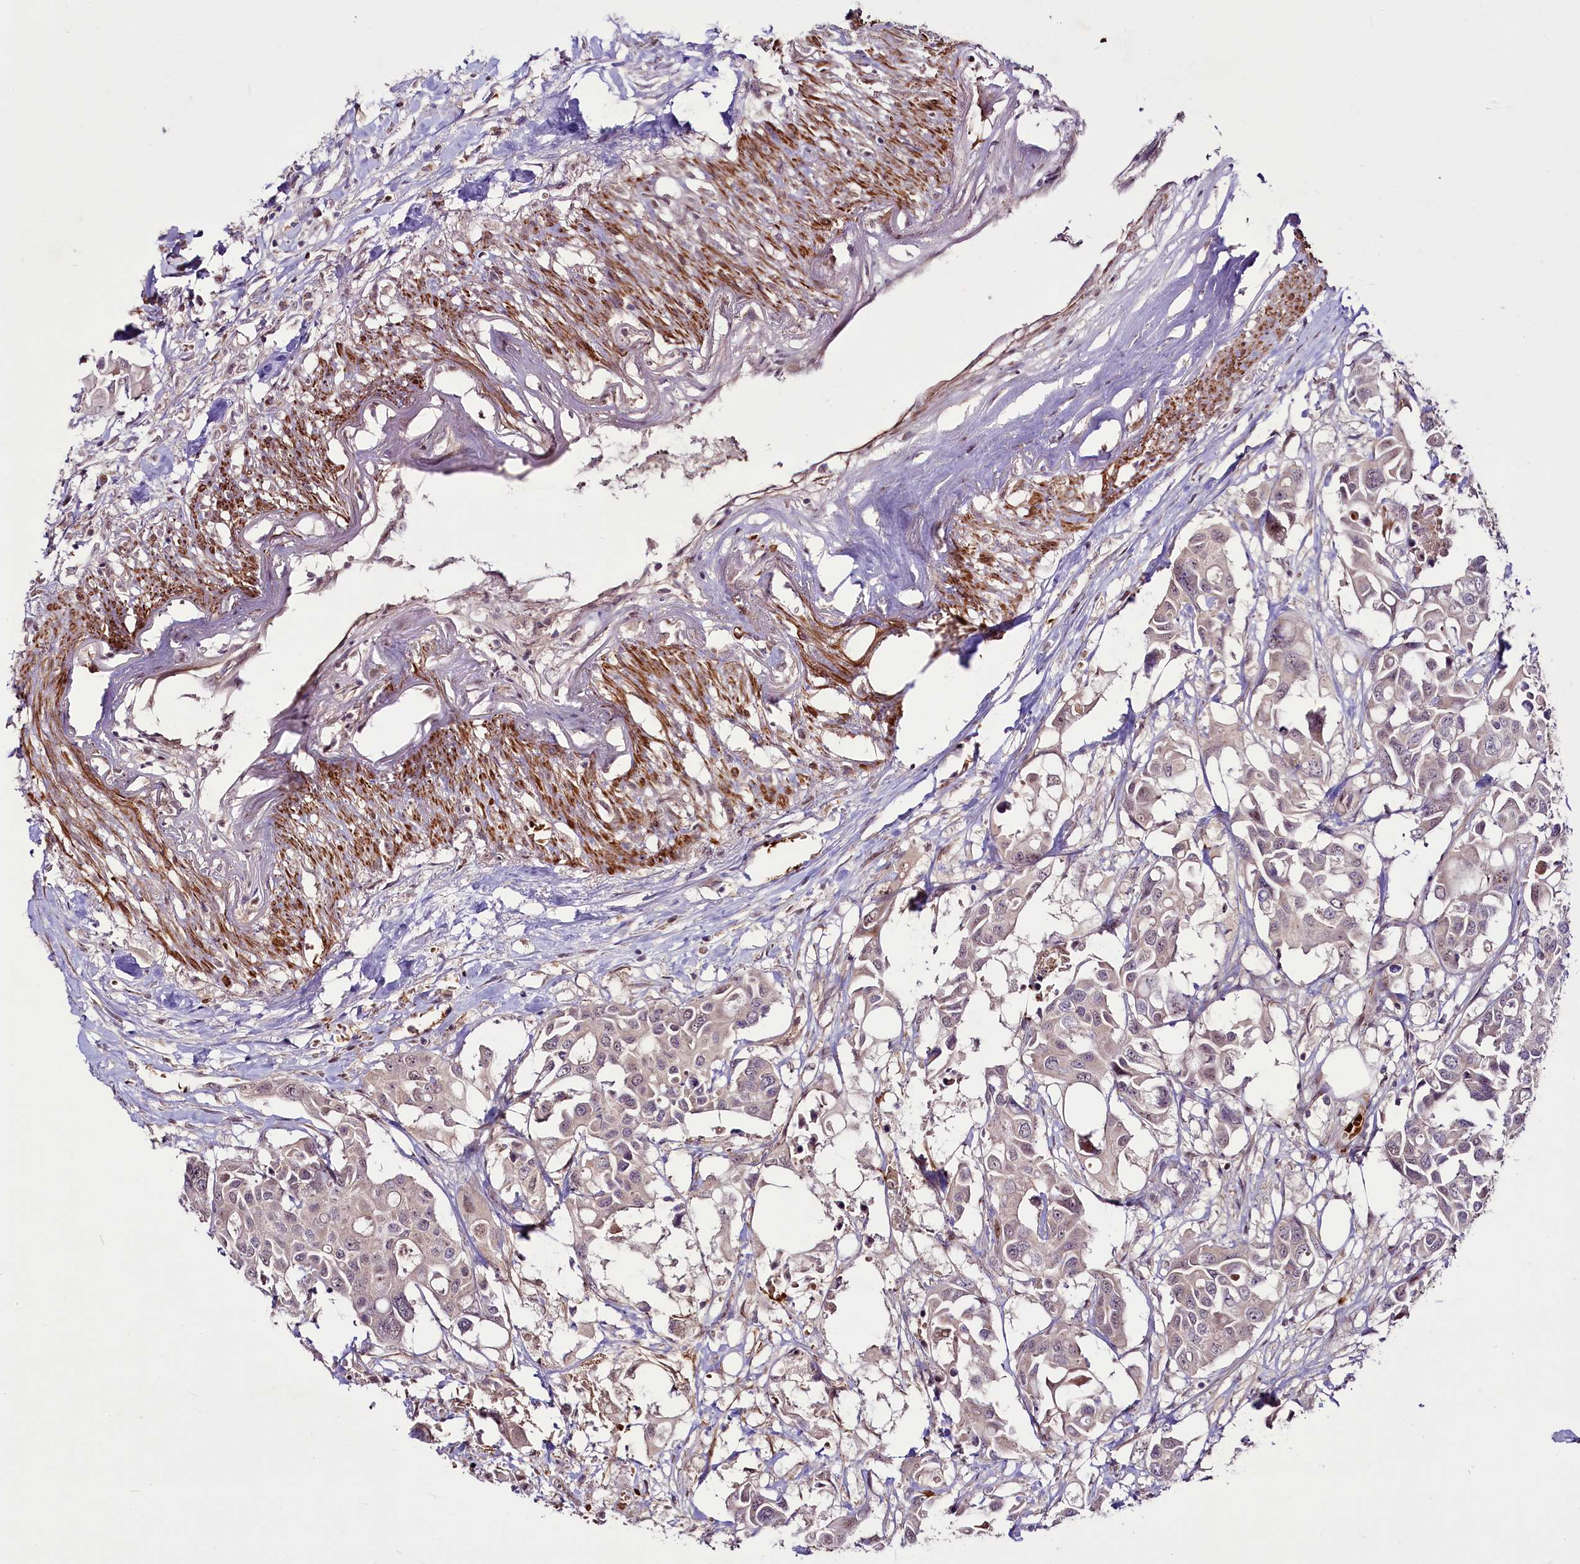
{"staining": {"intensity": "negative", "quantity": "none", "location": "none"}, "tissue": "colorectal cancer", "cell_type": "Tumor cells", "image_type": "cancer", "snomed": [{"axis": "morphology", "description": "Adenocarcinoma, NOS"}, {"axis": "topography", "description": "Colon"}], "caption": "Immunohistochemistry micrograph of colorectal adenocarcinoma stained for a protein (brown), which reveals no positivity in tumor cells.", "gene": "SUSD3", "patient": {"sex": "male", "age": 77}}